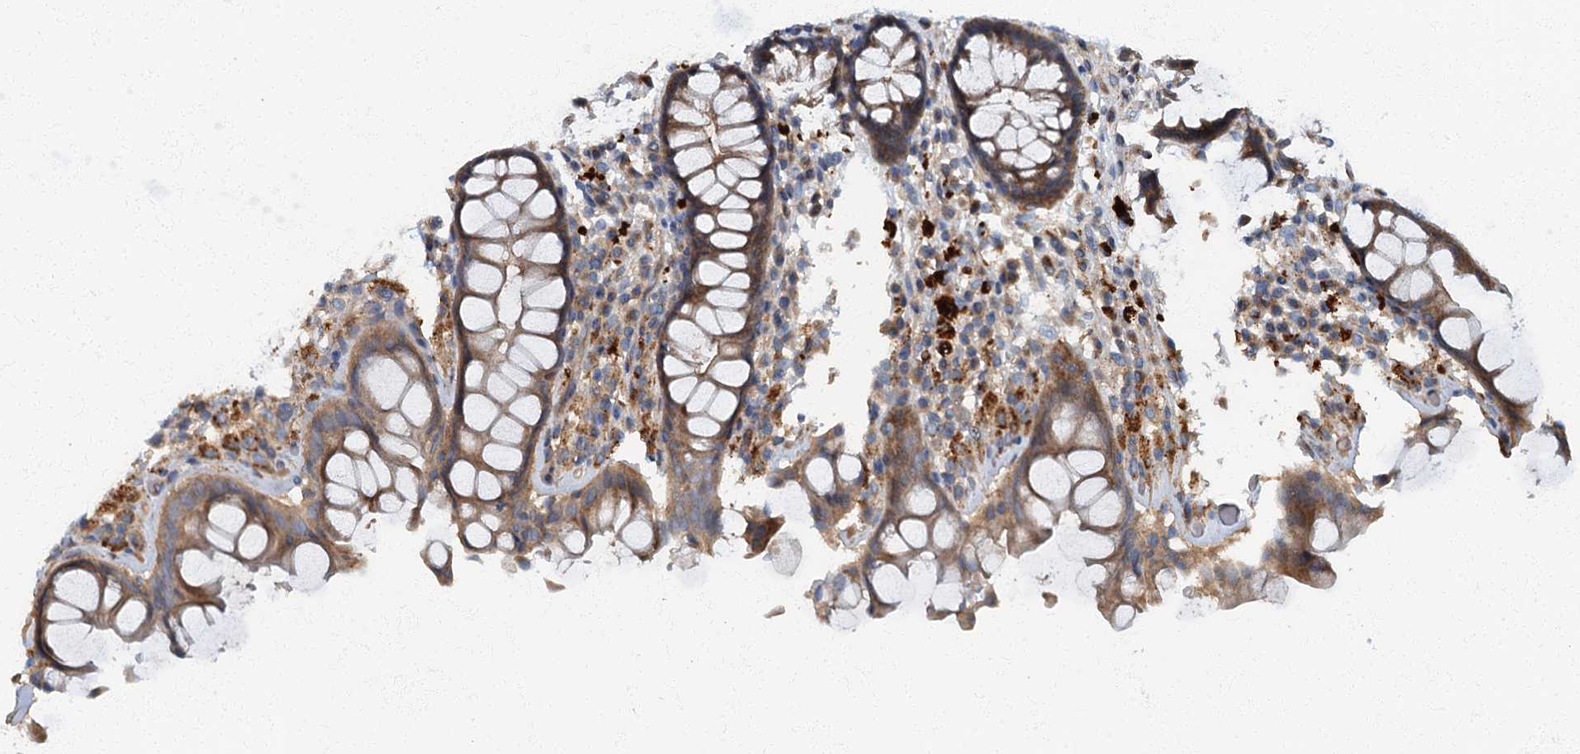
{"staining": {"intensity": "moderate", "quantity": ">75%", "location": "cytoplasmic/membranous"}, "tissue": "rectum", "cell_type": "Glandular cells", "image_type": "normal", "snomed": [{"axis": "morphology", "description": "Normal tissue, NOS"}, {"axis": "topography", "description": "Rectum"}], "caption": "Brown immunohistochemical staining in normal rectum demonstrates moderate cytoplasmic/membranous expression in about >75% of glandular cells.", "gene": "ARL11", "patient": {"sex": "male", "age": 64}}